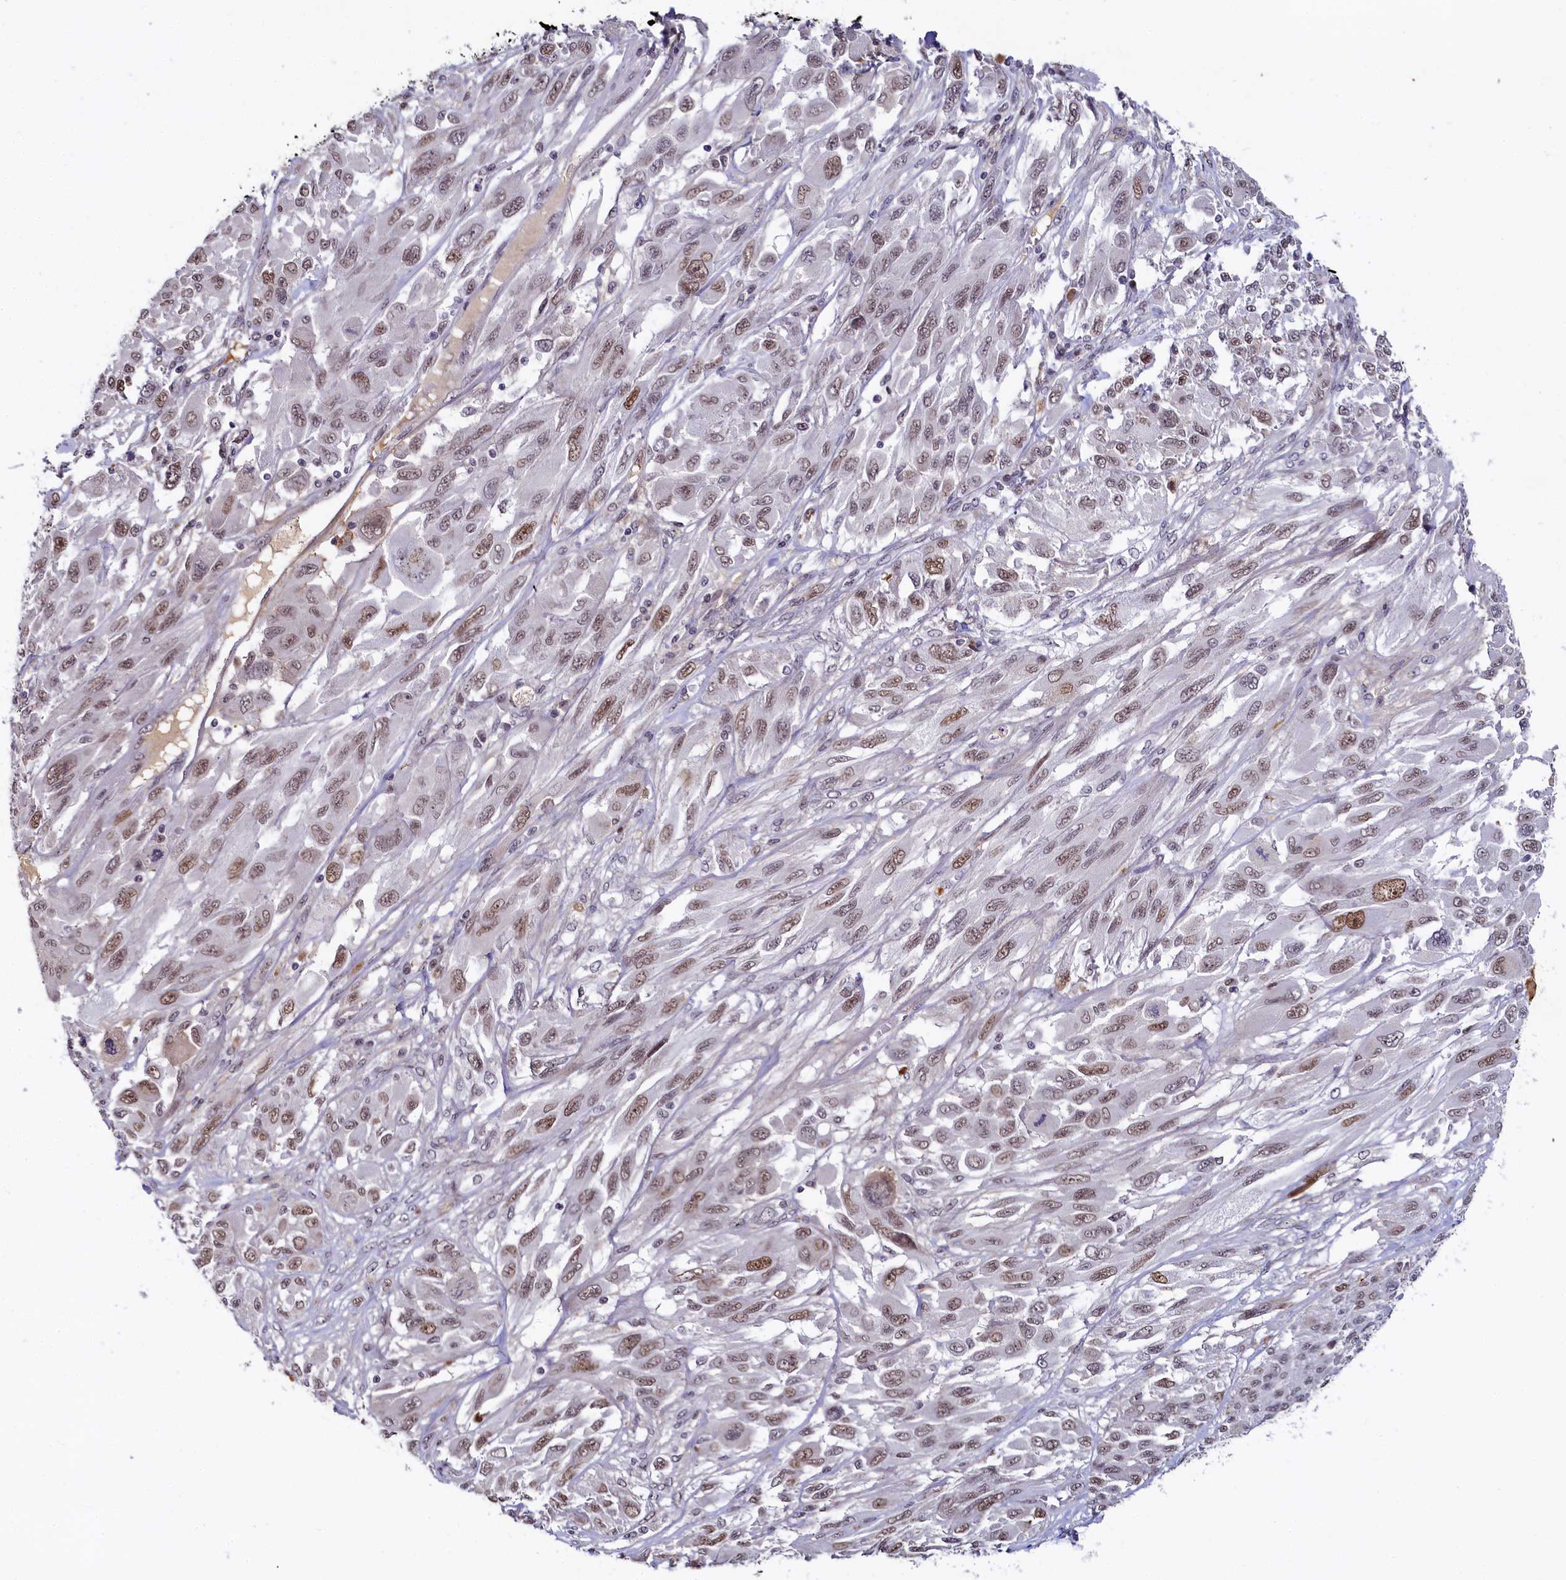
{"staining": {"intensity": "moderate", "quantity": ">75%", "location": "nuclear"}, "tissue": "melanoma", "cell_type": "Tumor cells", "image_type": "cancer", "snomed": [{"axis": "morphology", "description": "Malignant melanoma, NOS"}, {"axis": "topography", "description": "Skin"}], "caption": "This photomicrograph reveals immunohistochemistry (IHC) staining of human malignant melanoma, with medium moderate nuclear positivity in approximately >75% of tumor cells.", "gene": "INTS14", "patient": {"sex": "female", "age": 91}}